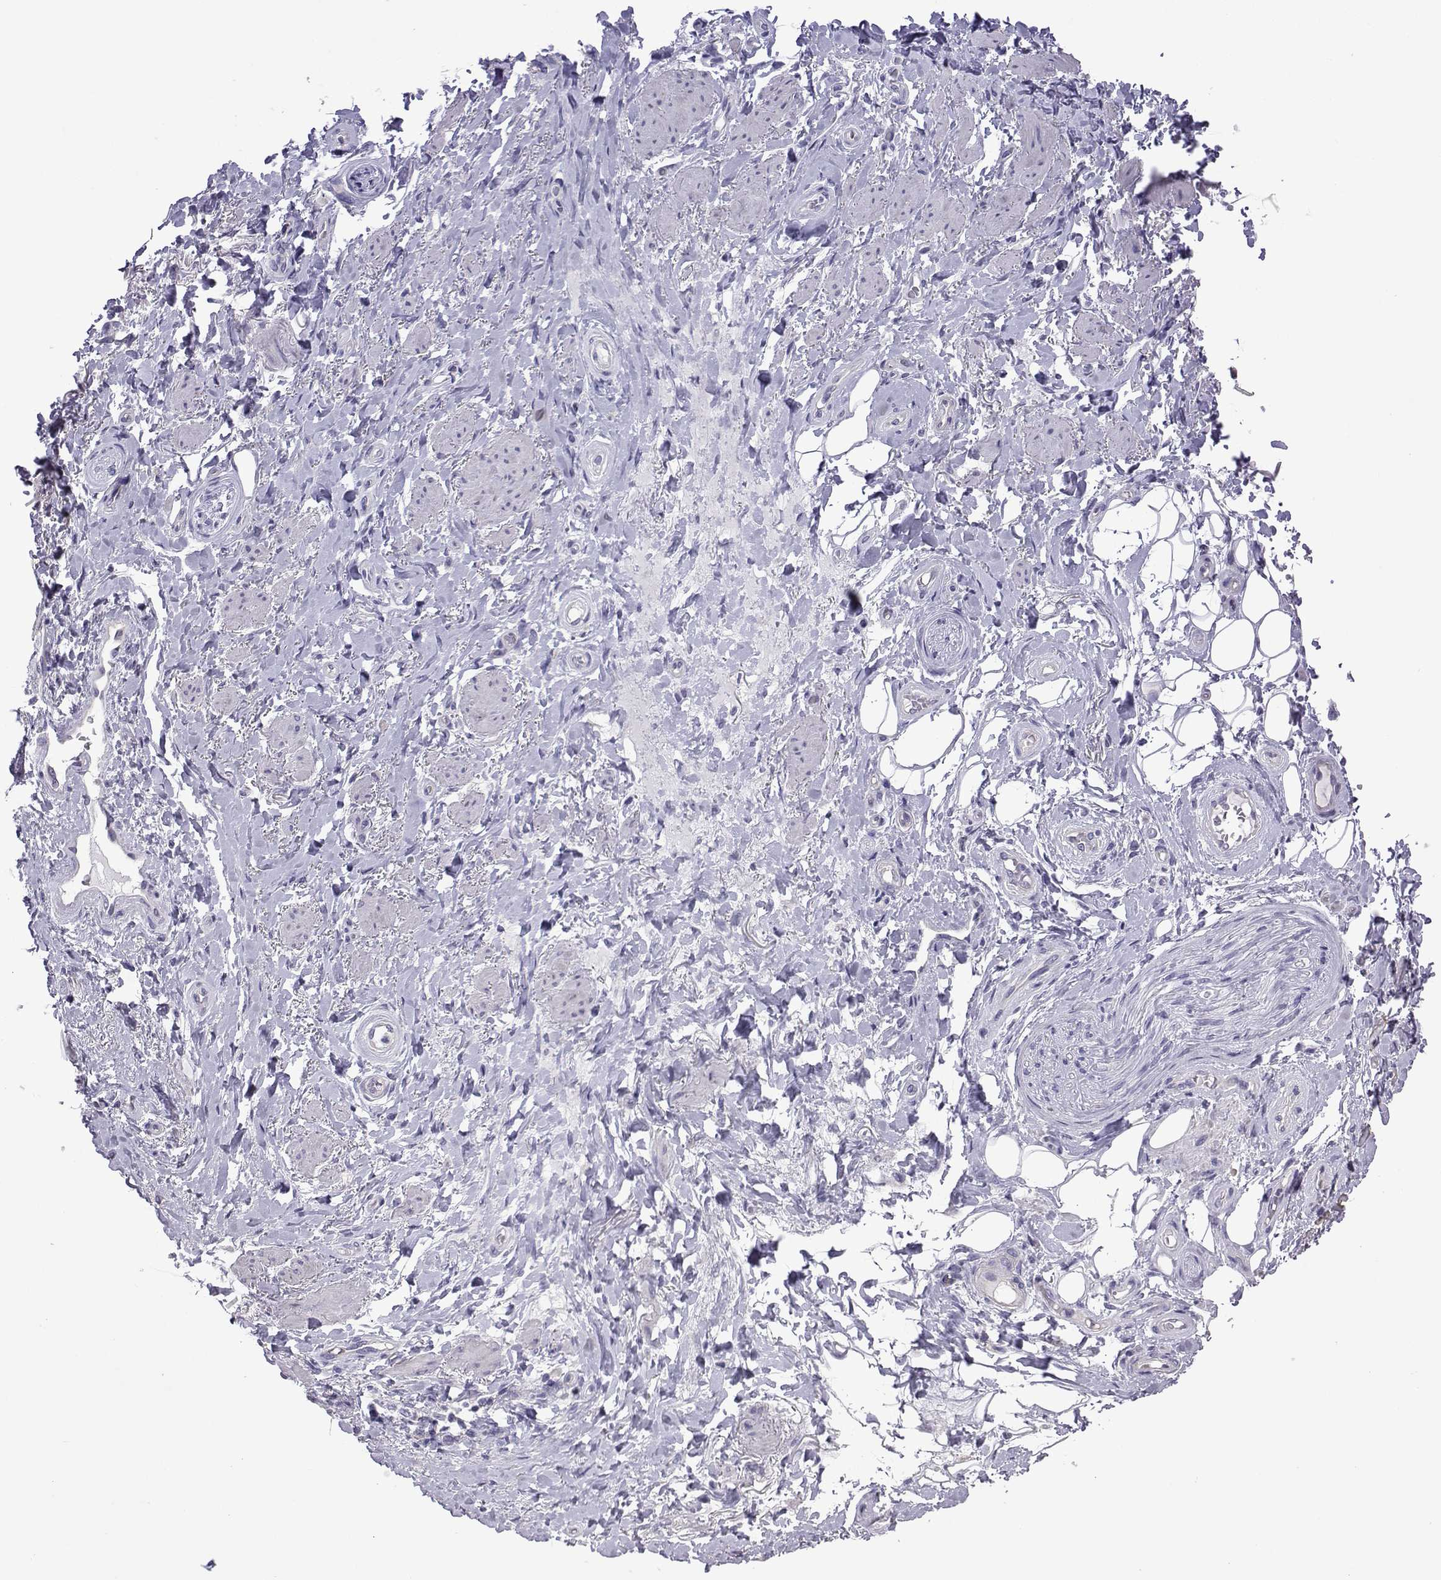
{"staining": {"intensity": "negative", "quantity": "none", "location": "none"}, "tissue": "adipose tissue", "cell_type": "Adipocytes", "image_type": "normal", "snomed": [{"axis": "morphology", "description": "Normal tissue, NOS"}, {"axis": "topography", "description": "Anal"}, {"axis": "topography", "description": "Peripheral nerve tissue"}], "caption": "Adipocytes are negative for brown protein staining in normal adipose tissue. The staining was performed using DAB (3,3'-diaminobenzidine) to visualize the protein expression in brown, while the nuclei were stained in blue with hematoxylin (Magnification: 20x).", "gene": "CFAP70", "patient": {"sex": "male", "age": 53}}